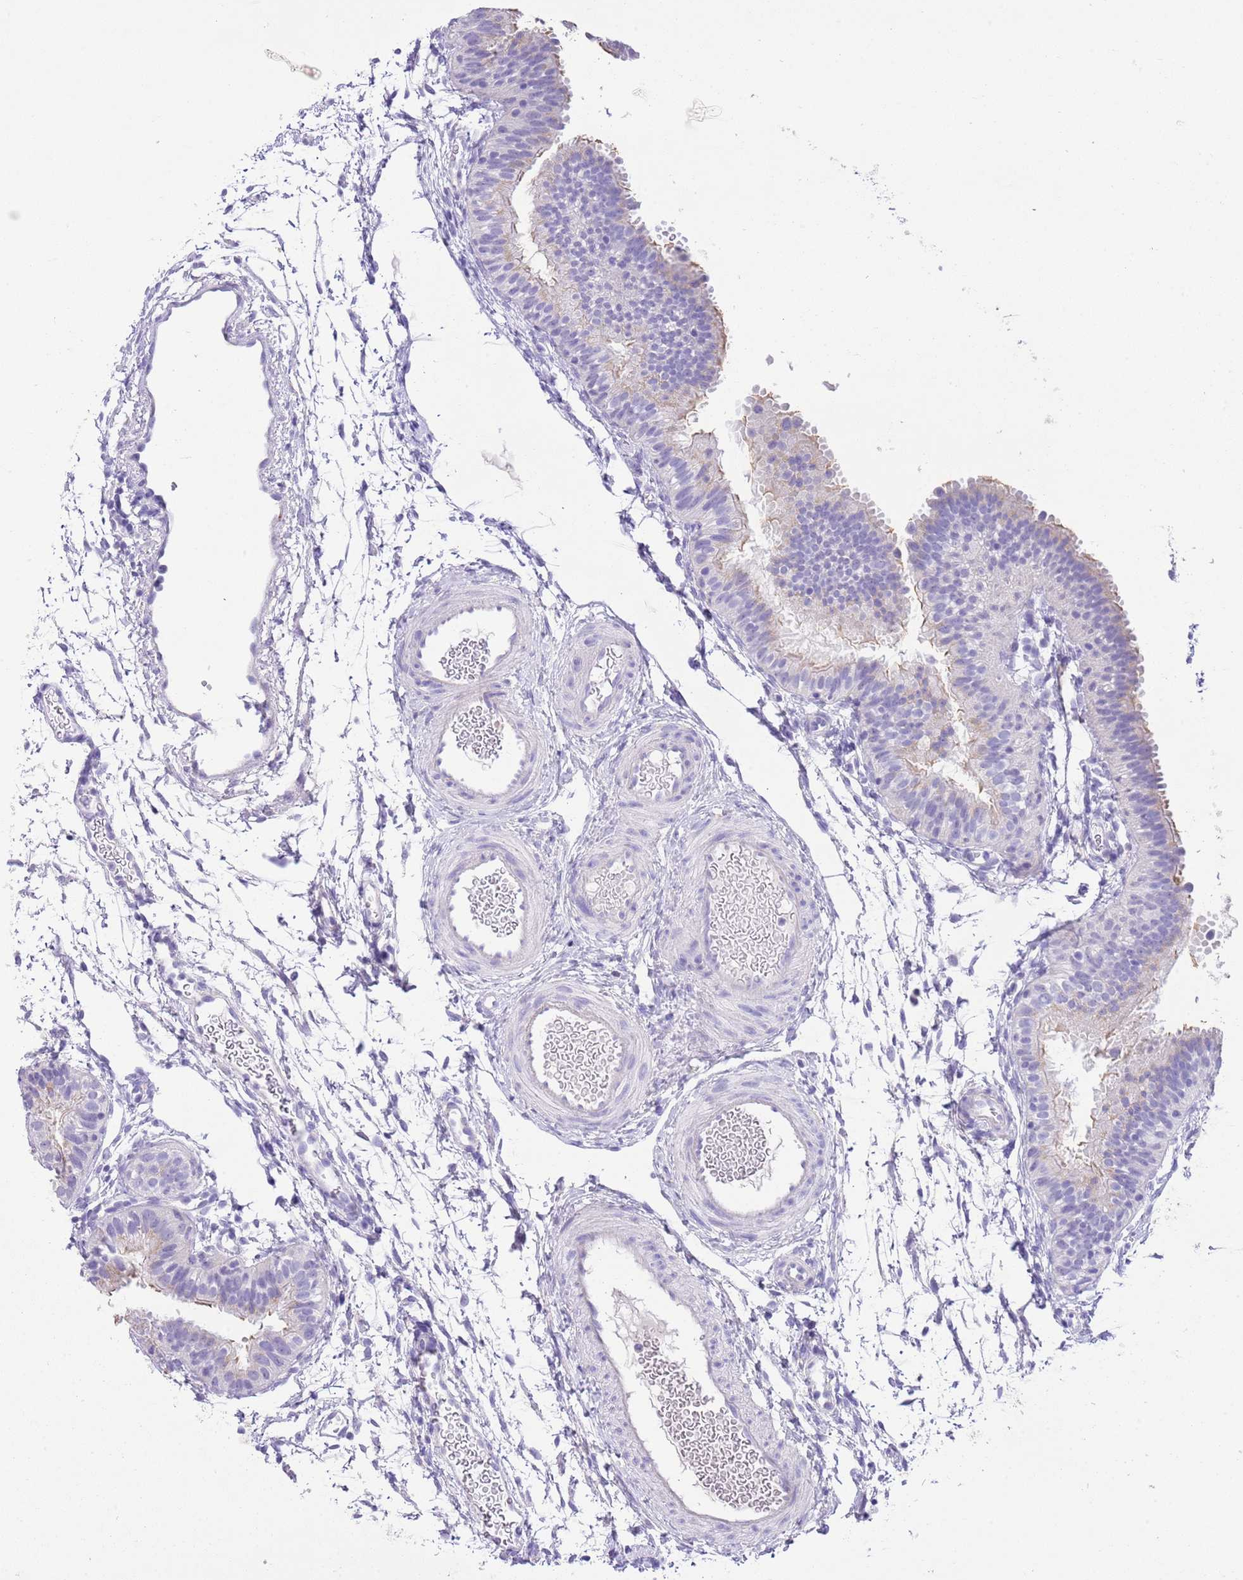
{"staining": {"intensity": "negative", "quantity": "none", "location": "none"}, "tissue": "fallopian tube", "cell_type": "Glandular cells", "image_type": "normal", "snomed": [{"axis": "morphology", "description": "Normal tissue, NOS"}, {"axis": "topography", "description": "Fallopian tube"}], "caption": "An IHC photomicrograph of unremarkable fallopian tube is shown. There is no staining in glandular cells of fallopian tube.", "gene": "CLEC2A", "patient": {"sex": "female", "age": 35}}